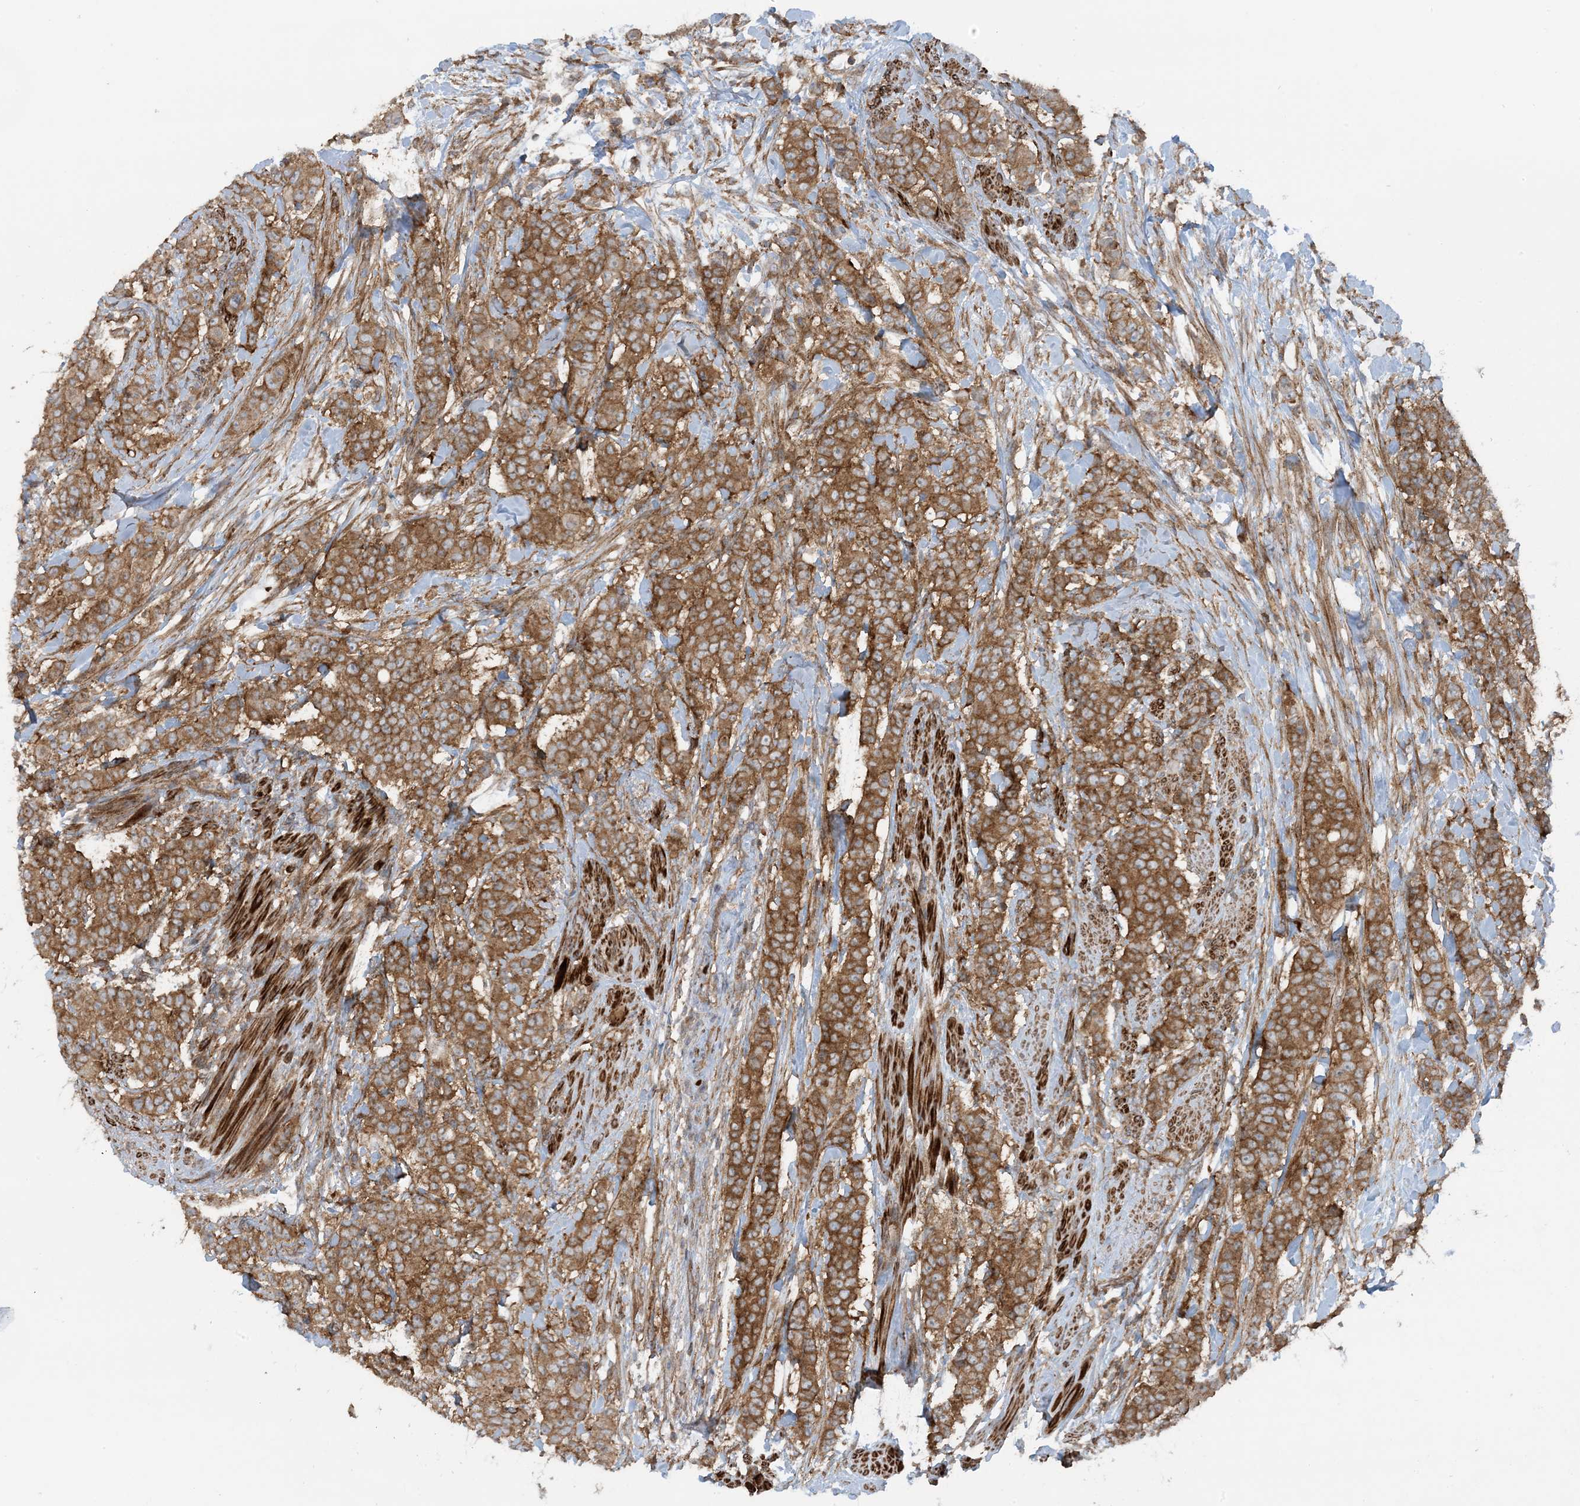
{"staining": {"intensity": "moderate", "quantity": ">75%", "location": "cytoplasmic/membranous"}, "tissue": "breast cancer", "cell_type": "Tumor cells", "image_type": "cancer", "snomed": [{"axis": "morphology", "description": "Duct carcinoma"}, {"axis": "topography", "description": "Breast"}], "caption": "An image of human breast infiltrating ductal carcinoma stained for a protein shows moderate cytoplasmic/membranous brown staining in tumor cells.", "gene": "STAM2", "patient": {"sex": "female", "age": 40}}